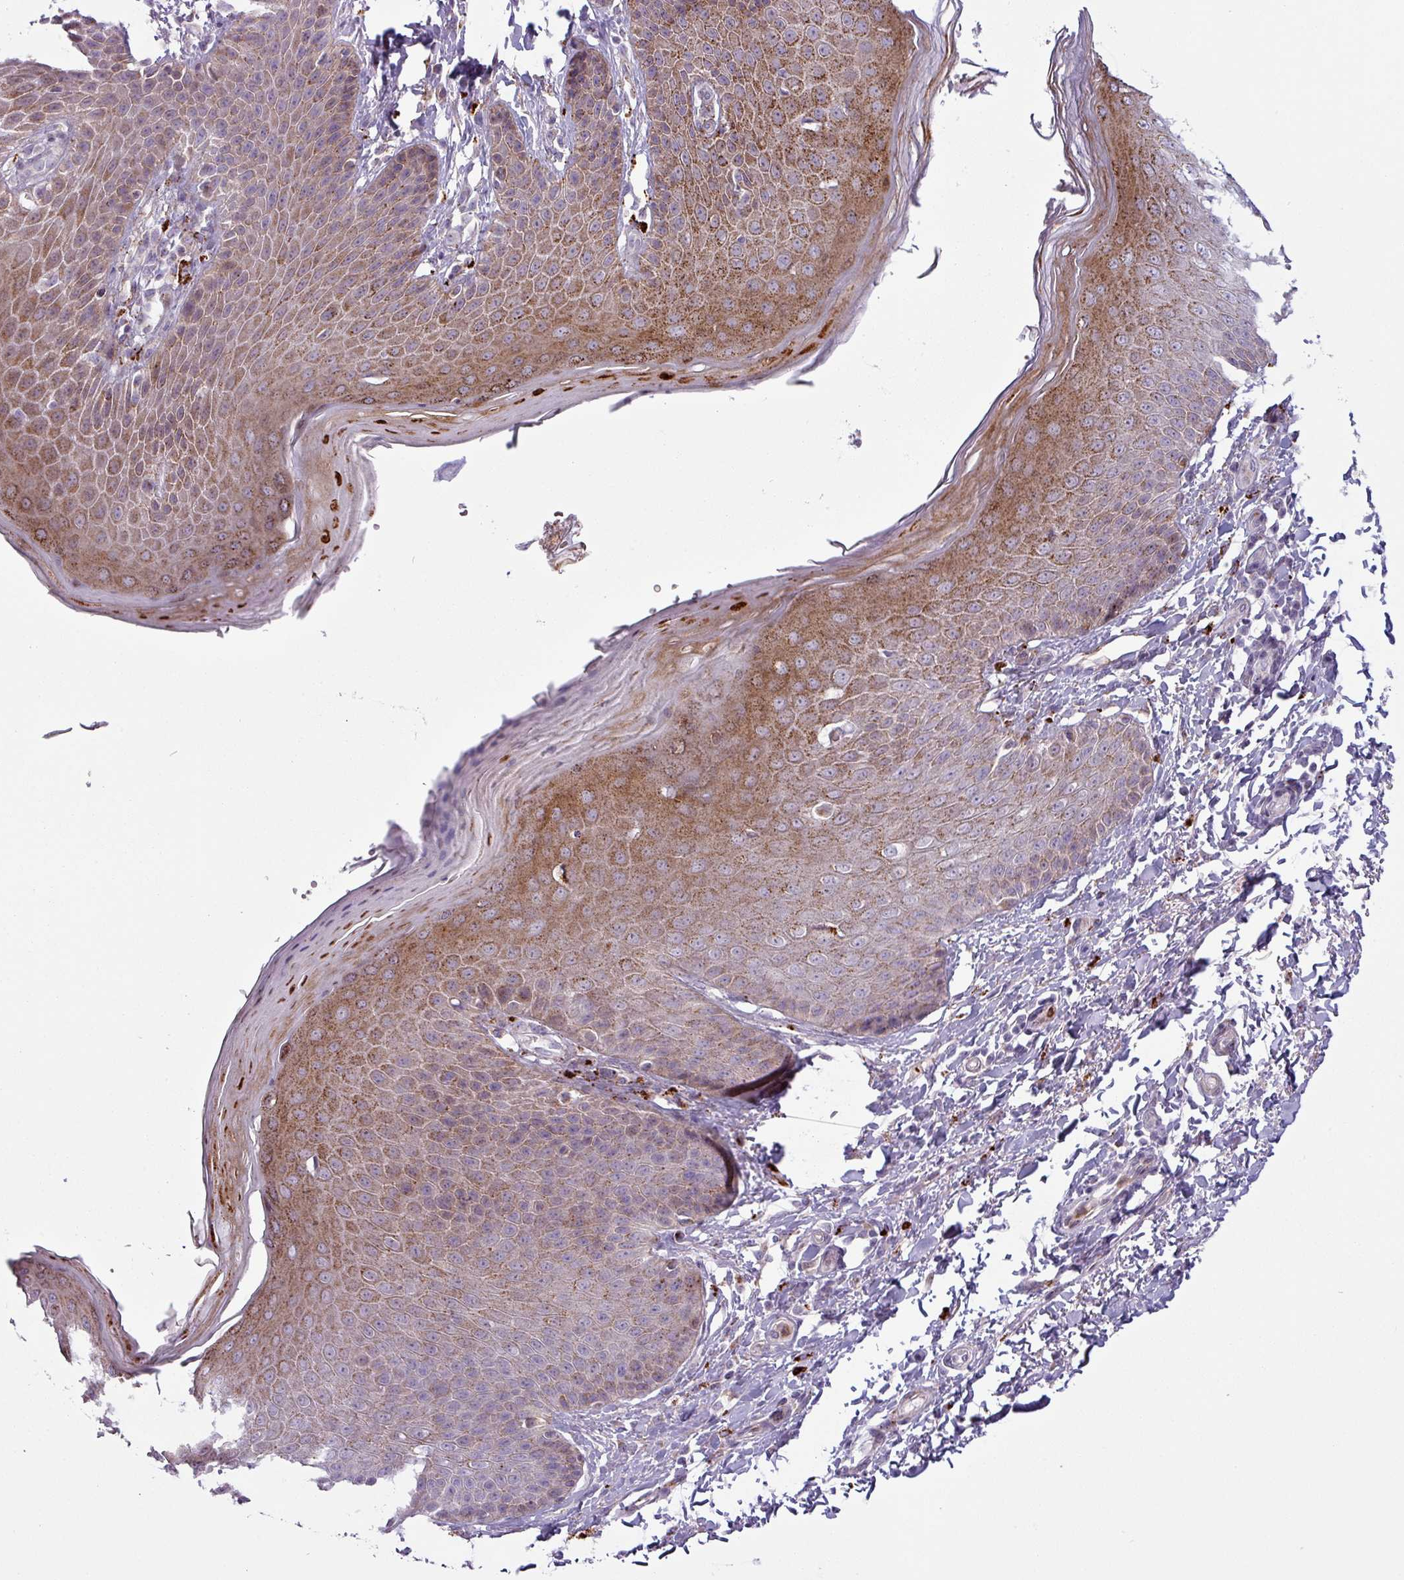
{"staining": {"intensity": "moderate", "quantity": ">75%", "location": "cytoplasmic/membranous"}, "tissue": "skin", "cell_type": "Epidermal cells", "image_type": "normal", "snomed": [{"axis": "morphology", "description": "Normal tissue, NOS"}, {"axis": "topography", "description": "Peripheral nerve tissue"}], "caption": "Immunohistochemistry of normal human skin displays medium levels of moderate cytoplasmic/membranous positivity in approximately >75% of epidermal cells.", "gene": "MAP7D2", "patient": {"sex": "male", "age": 51}}